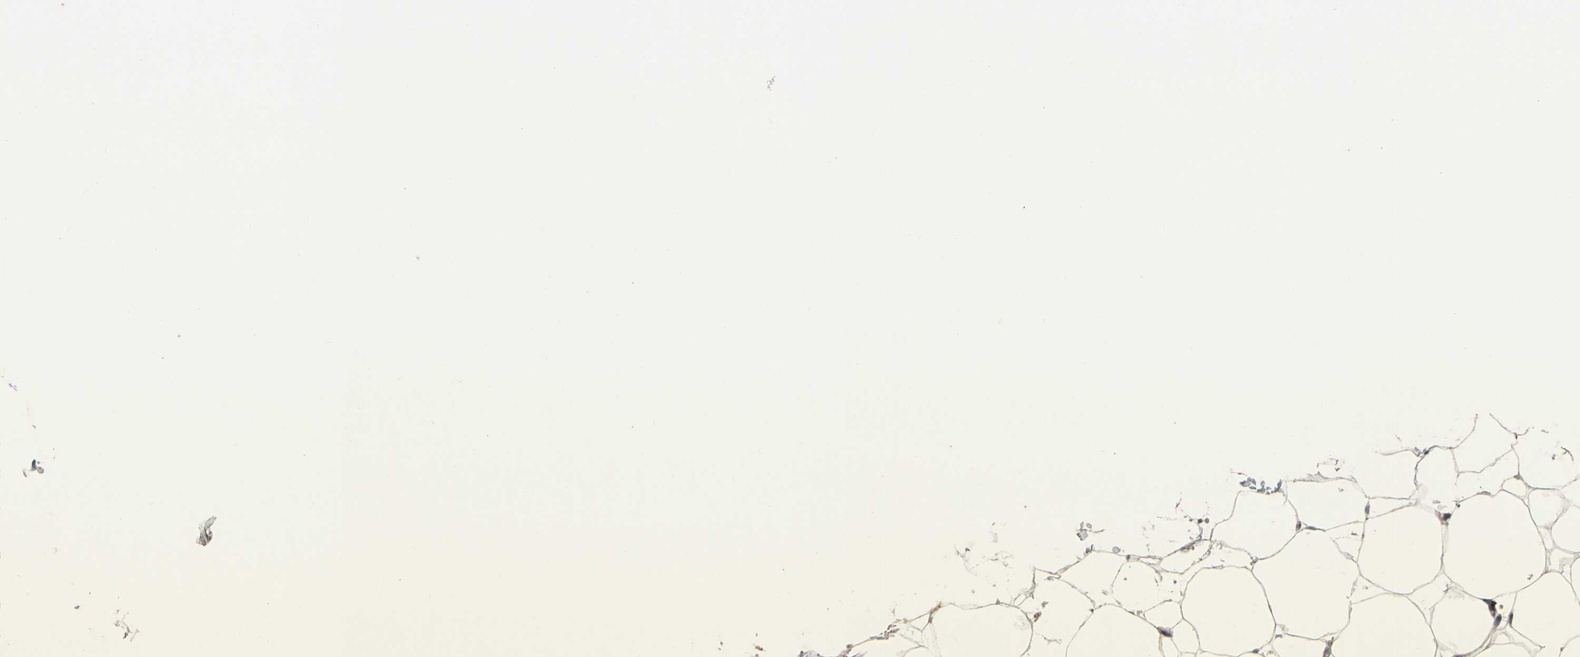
{"staining": {"intensity": "weak", "quantity": "25%-75%", "location": "cytoplasmic/membranous"}, "tissue": "soft tissue", "cell_type": "Fibroblasts", "image_type": "normal", "snomed": [{"axis": "morphology", "description": "Normal tissue, NOS"}, {"axis": "topography", "description": "Breast"}, {"axis": "topography", "description": "Adipose tissue"}], "caption": "Protein analysis of normal soft tissue exhibits weak cytoplasmic/membranous positivity in about 25%-75% of fibroblasts.", "gene": "CPT1A", "patient": {"sex": "female", "age": 25}}